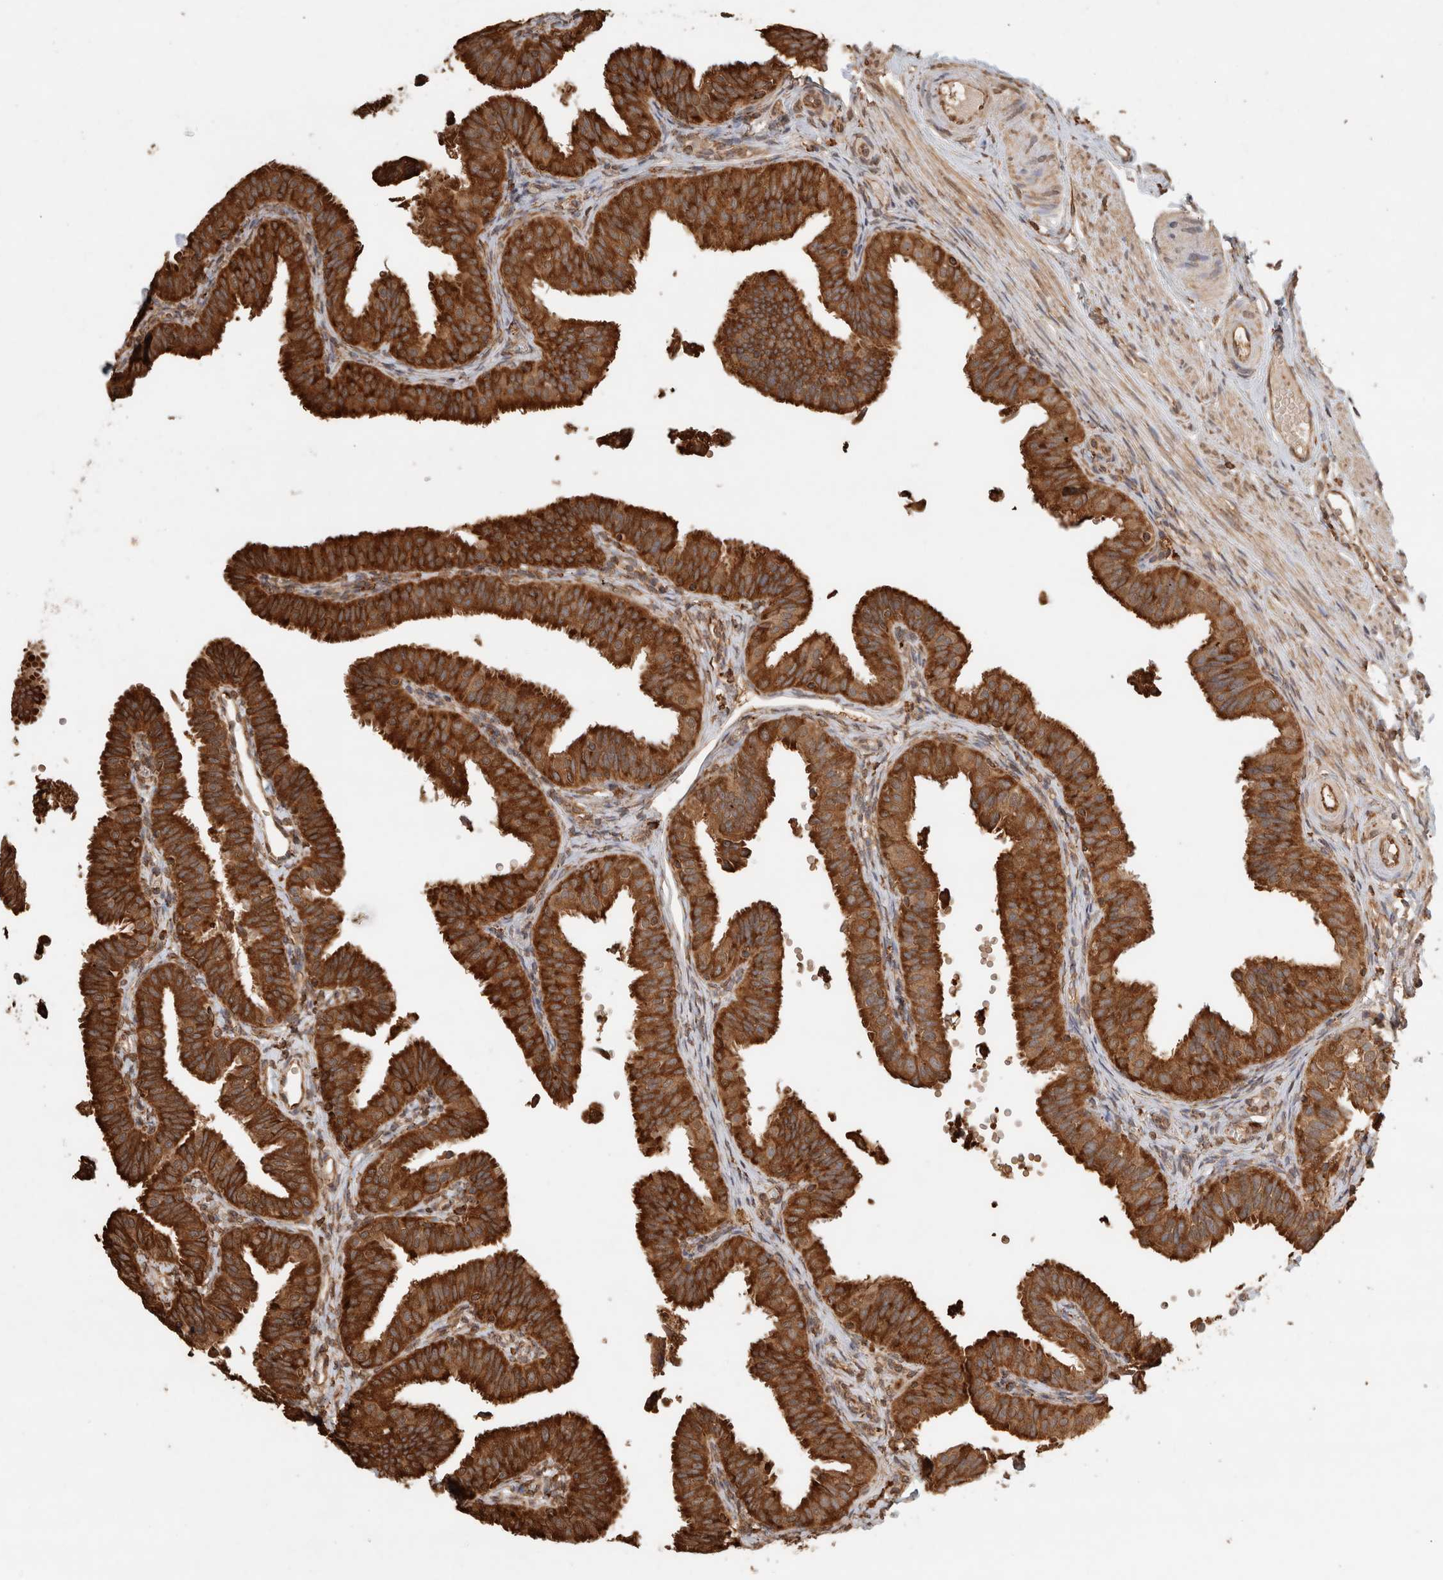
{"staining": {"intensity": "strong", "quantity": ">75%", "location": "cytoplasmic/membranous"}, "tissue": "fallopian tube", "cell_type": "Glandular cells", "image_type": "normal", "snomed": [{"axis": "morphology", "description": "Normal tissue, NOS"}, {"axis": "topography", "description": "Fallopian tube"}], "caption": "IHC (DAB (3,3'-diaminobenzidine)) staining of benign human fallopian tube shows strong cytoplasmic/membranous protein positivity in about >75% of glandular cells.", "gene": "ERAP1", "patient": {"sex": "female", "age": 35}}